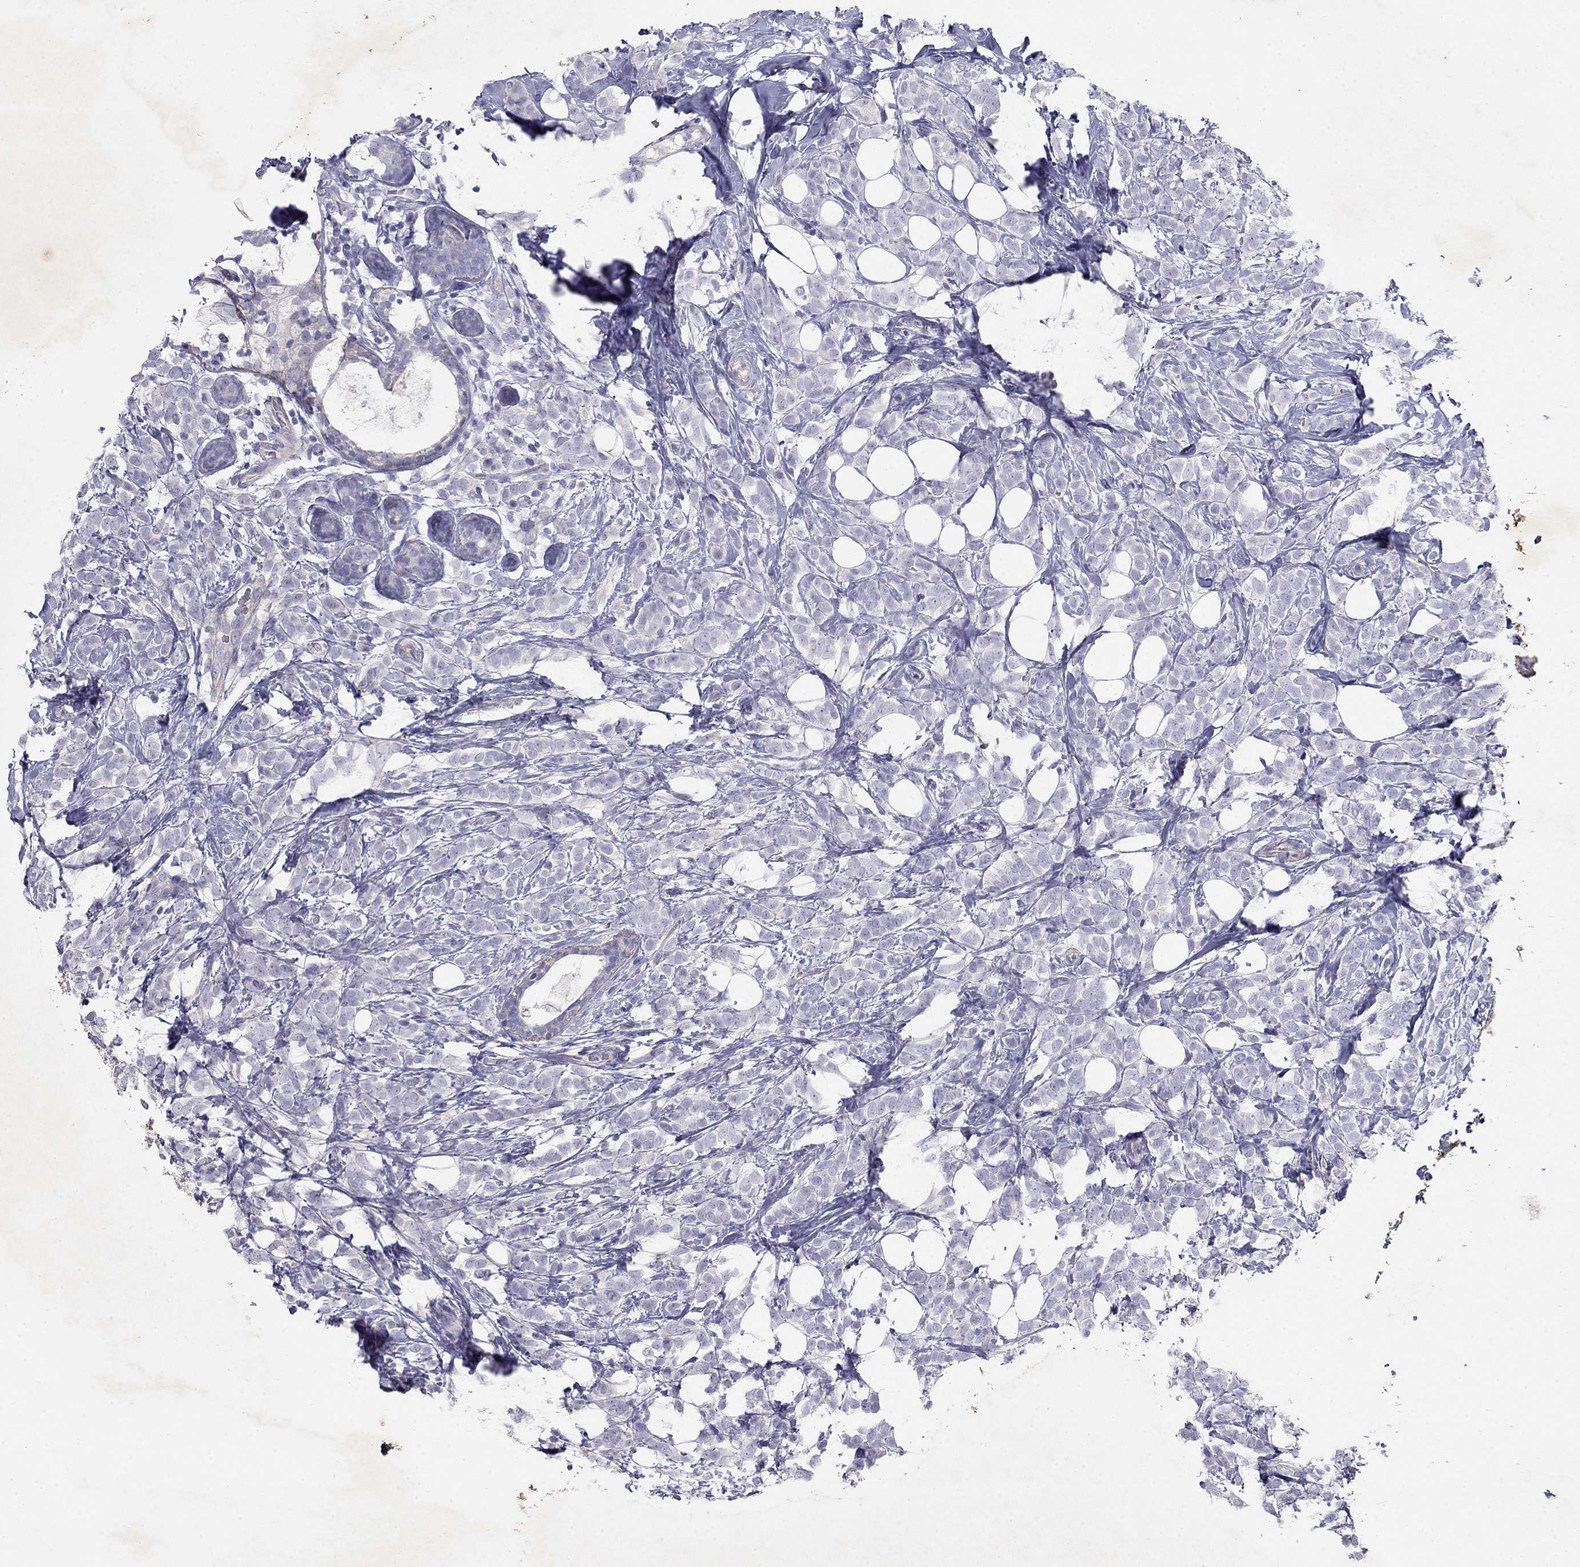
{"staining": {"intensity": "negative", "quantity": "none", "location": "none"}, "tissue": "breast cancer", "cell_type": "Tumor cells", "image_type": "cancer", "snomed": [{"axis": "morphology", "description": "Lobular carcinoma"}, {"axis": "topography", "description": "Breast"}], "caption": "Immunohistochemical staining of human breast cancer shows no significant positivity in tumor cells.", "gene": "LY6H", "patient": {"sex": "female", "age": 49}}